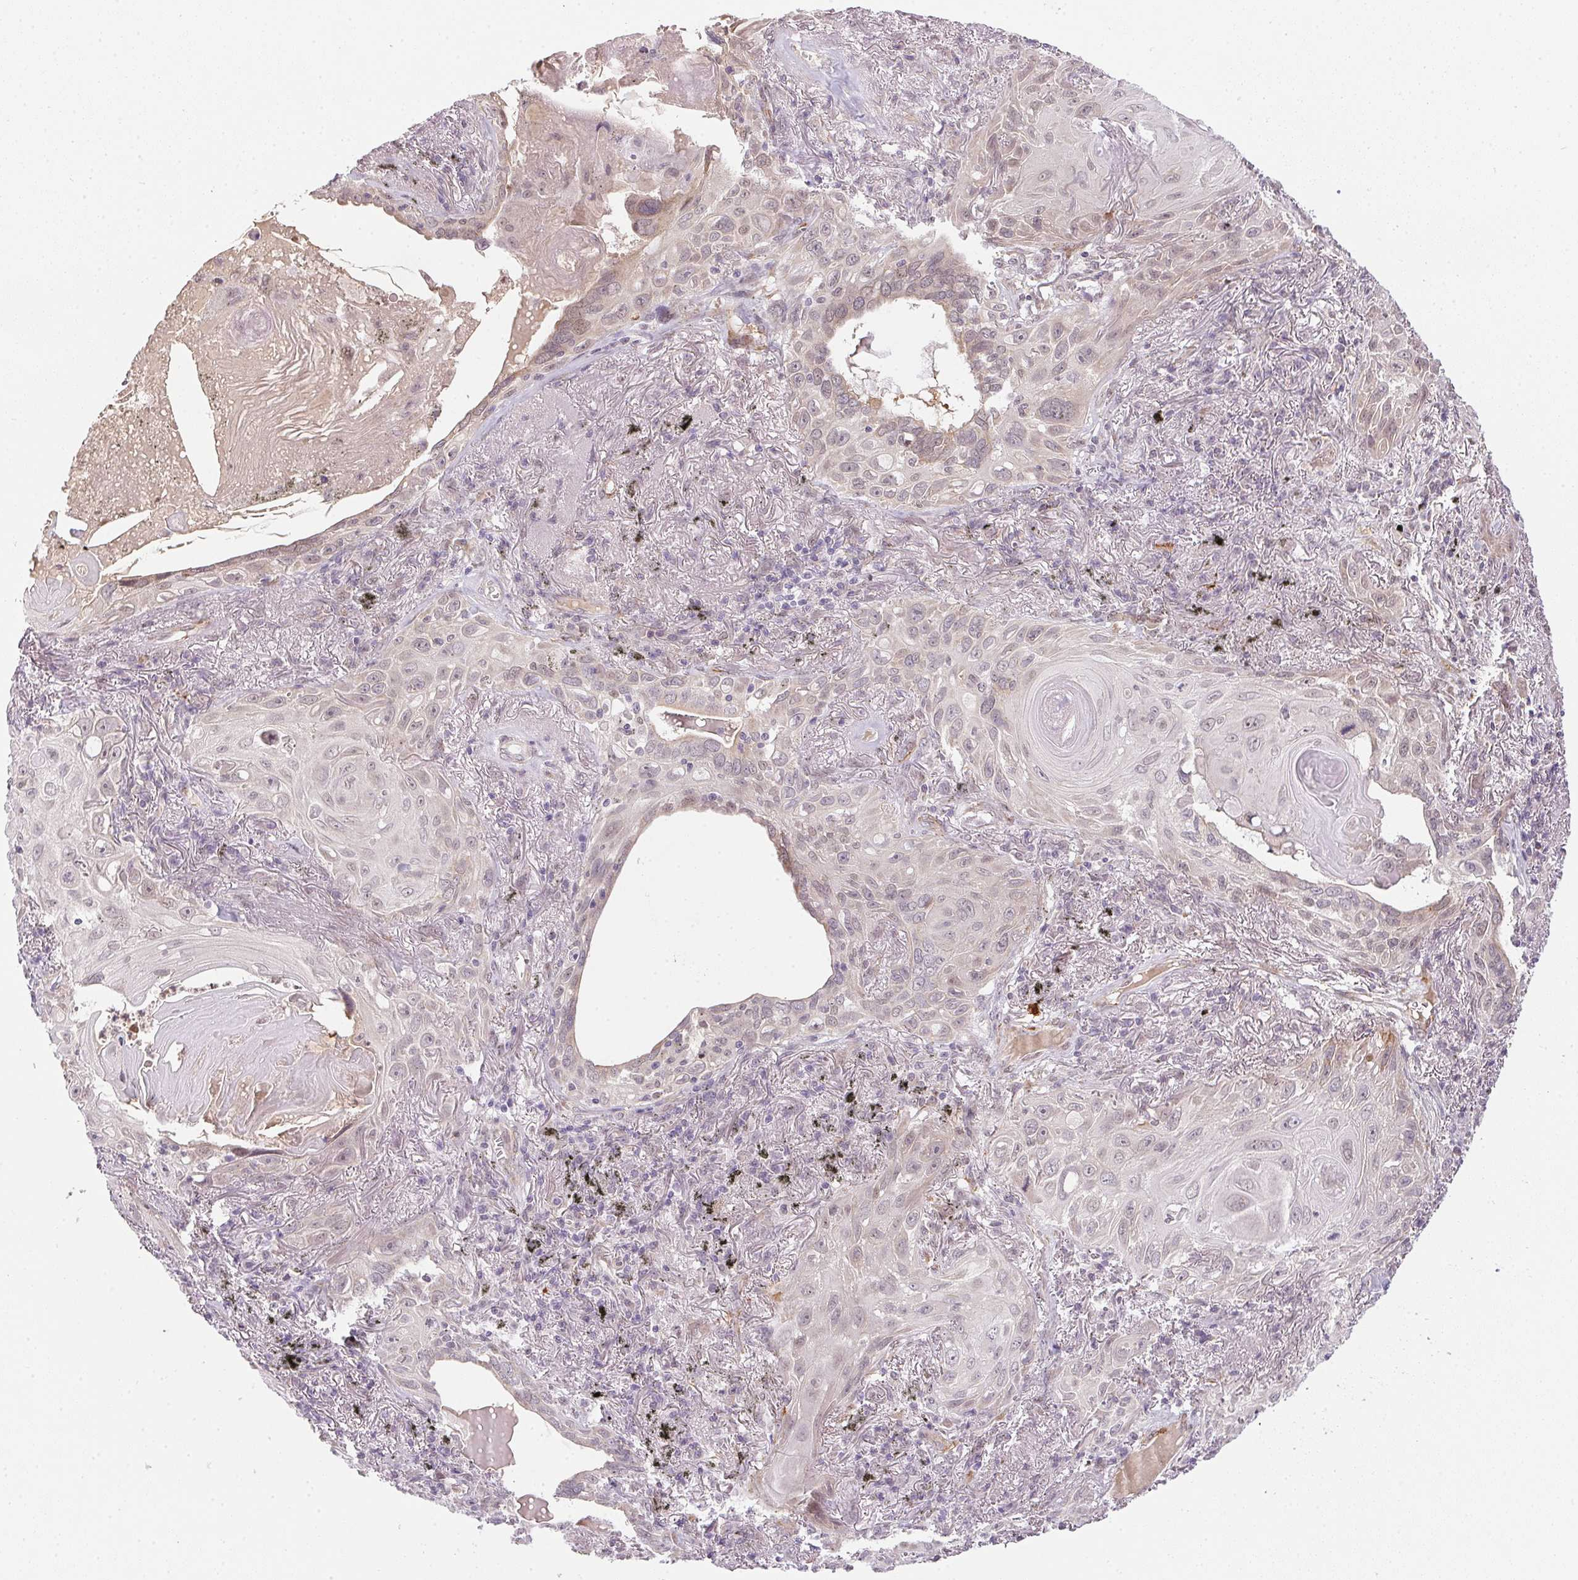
{"staining": {"intensity": "negative", "quantity": "none", "location": "none"}, "tissue": "lung cancer", "cell_type": "Tumor cells", "image_type": "cancer", "snomed": [{"axis": "morphology", "description": "Squamous cell carcinoma, NOS"}, {"axis": "topography", "description": "Lung"}], "caption": "Human squamous cell carcinoma (lung) stained for a protein using immunohistochemistry shows no expression in tumor cells.", "gene": "CFAP92", "patient": {"sex": "male", "age": 79}}